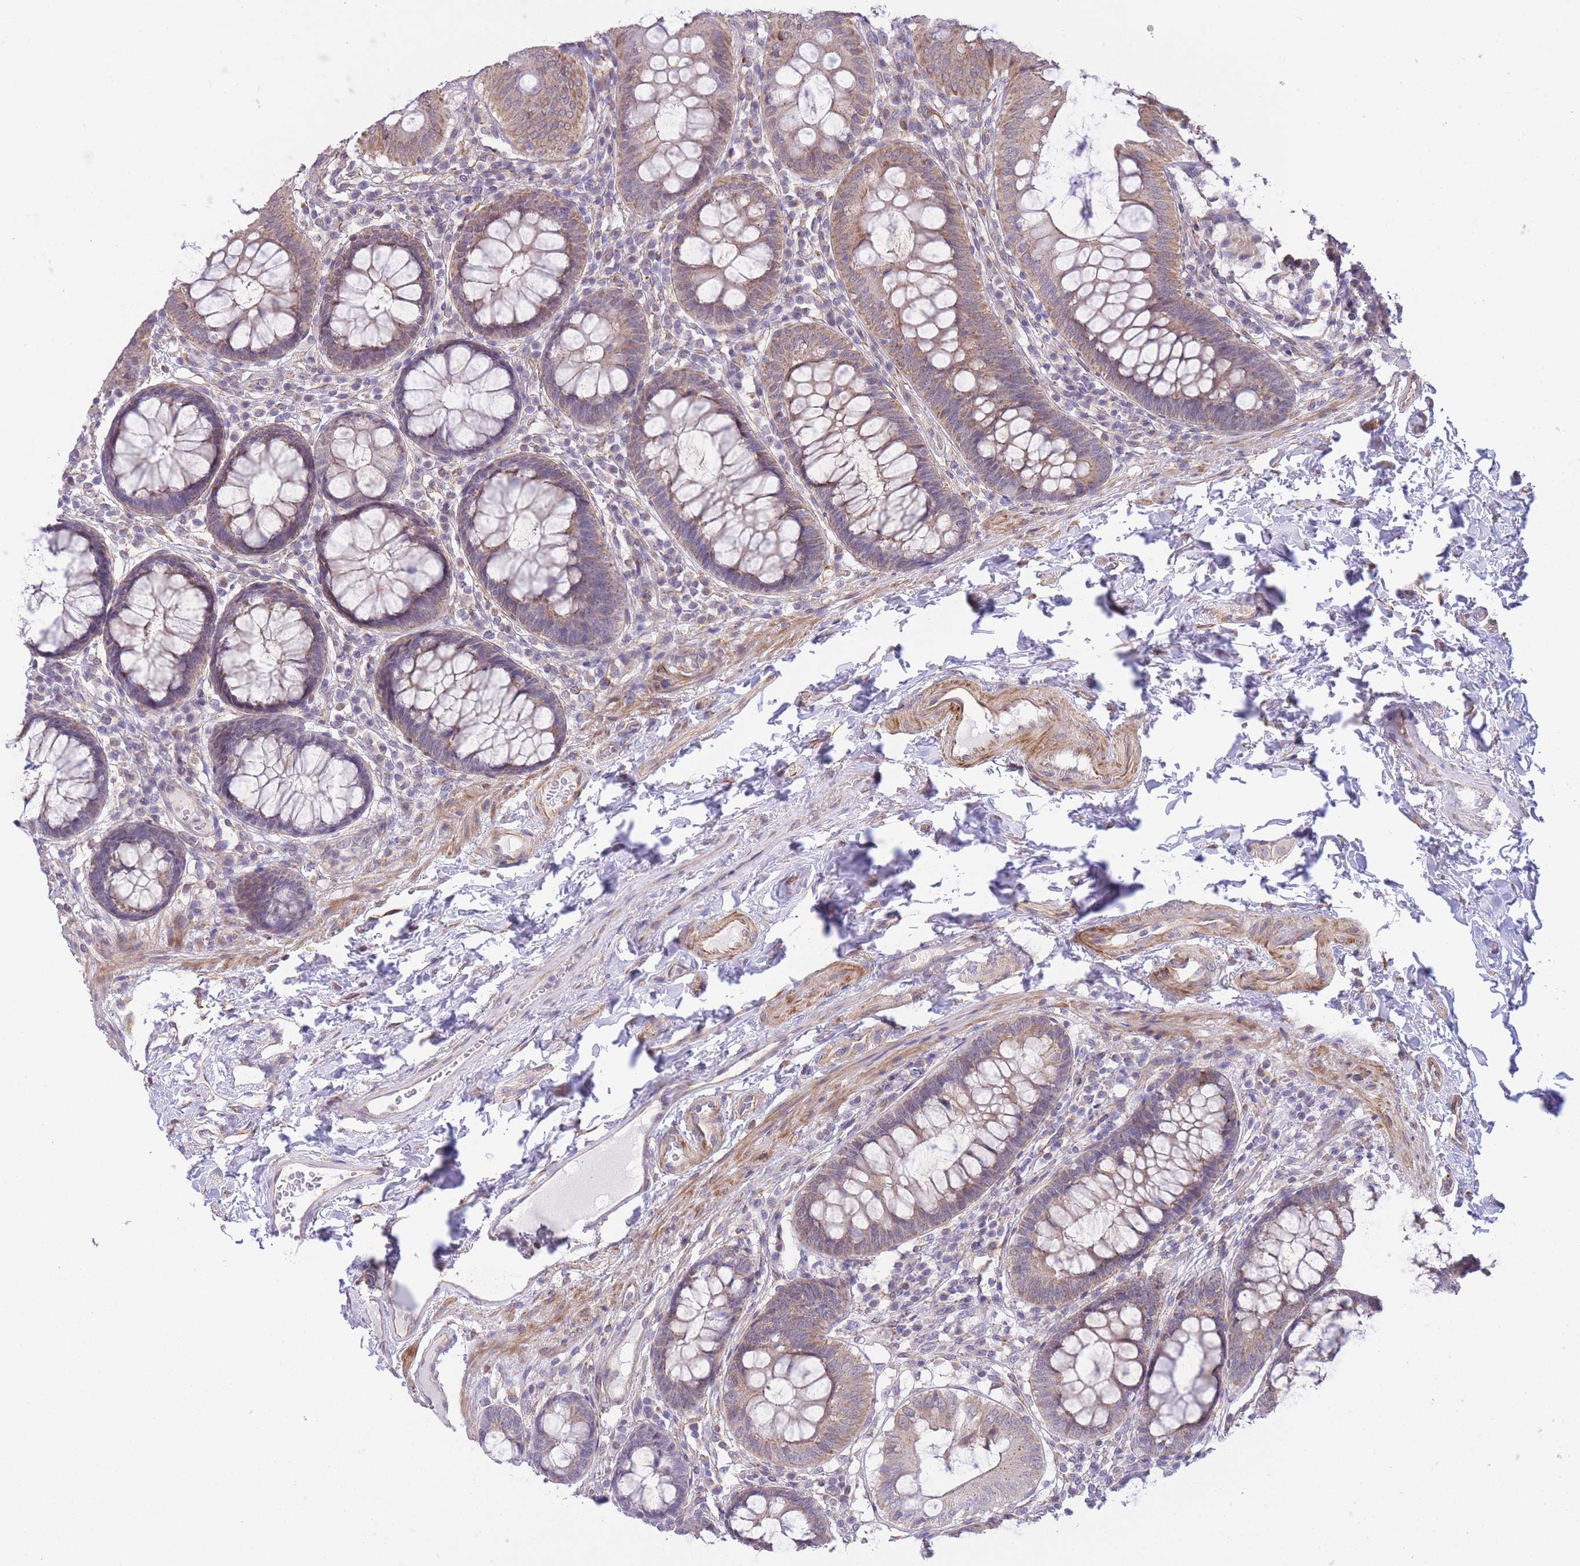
{"staining": {"intensity": "moderate", "quantity": "25%-75%", "location": "cytoplasmic/membranous"}, "tissue": "colon", "cell_type": "Endothelial cells", "image_type": "normal", "snomed": [{"axis": "morphology", "description": "Normal tissue, NOS"}, {"axis": "topography", "description": "Colon"}], "caption": "A medium amount of moderate cytoplasmic/membranous expression is present in approximately 25%-75% of endothelial cells in normal colon. (DAB (3,3'-diaminobenzidine) = brown stain, brightfield microscopy at high magnification).", "gene": "CTBP1", "patient": {"sex": "male", "age": 84}}